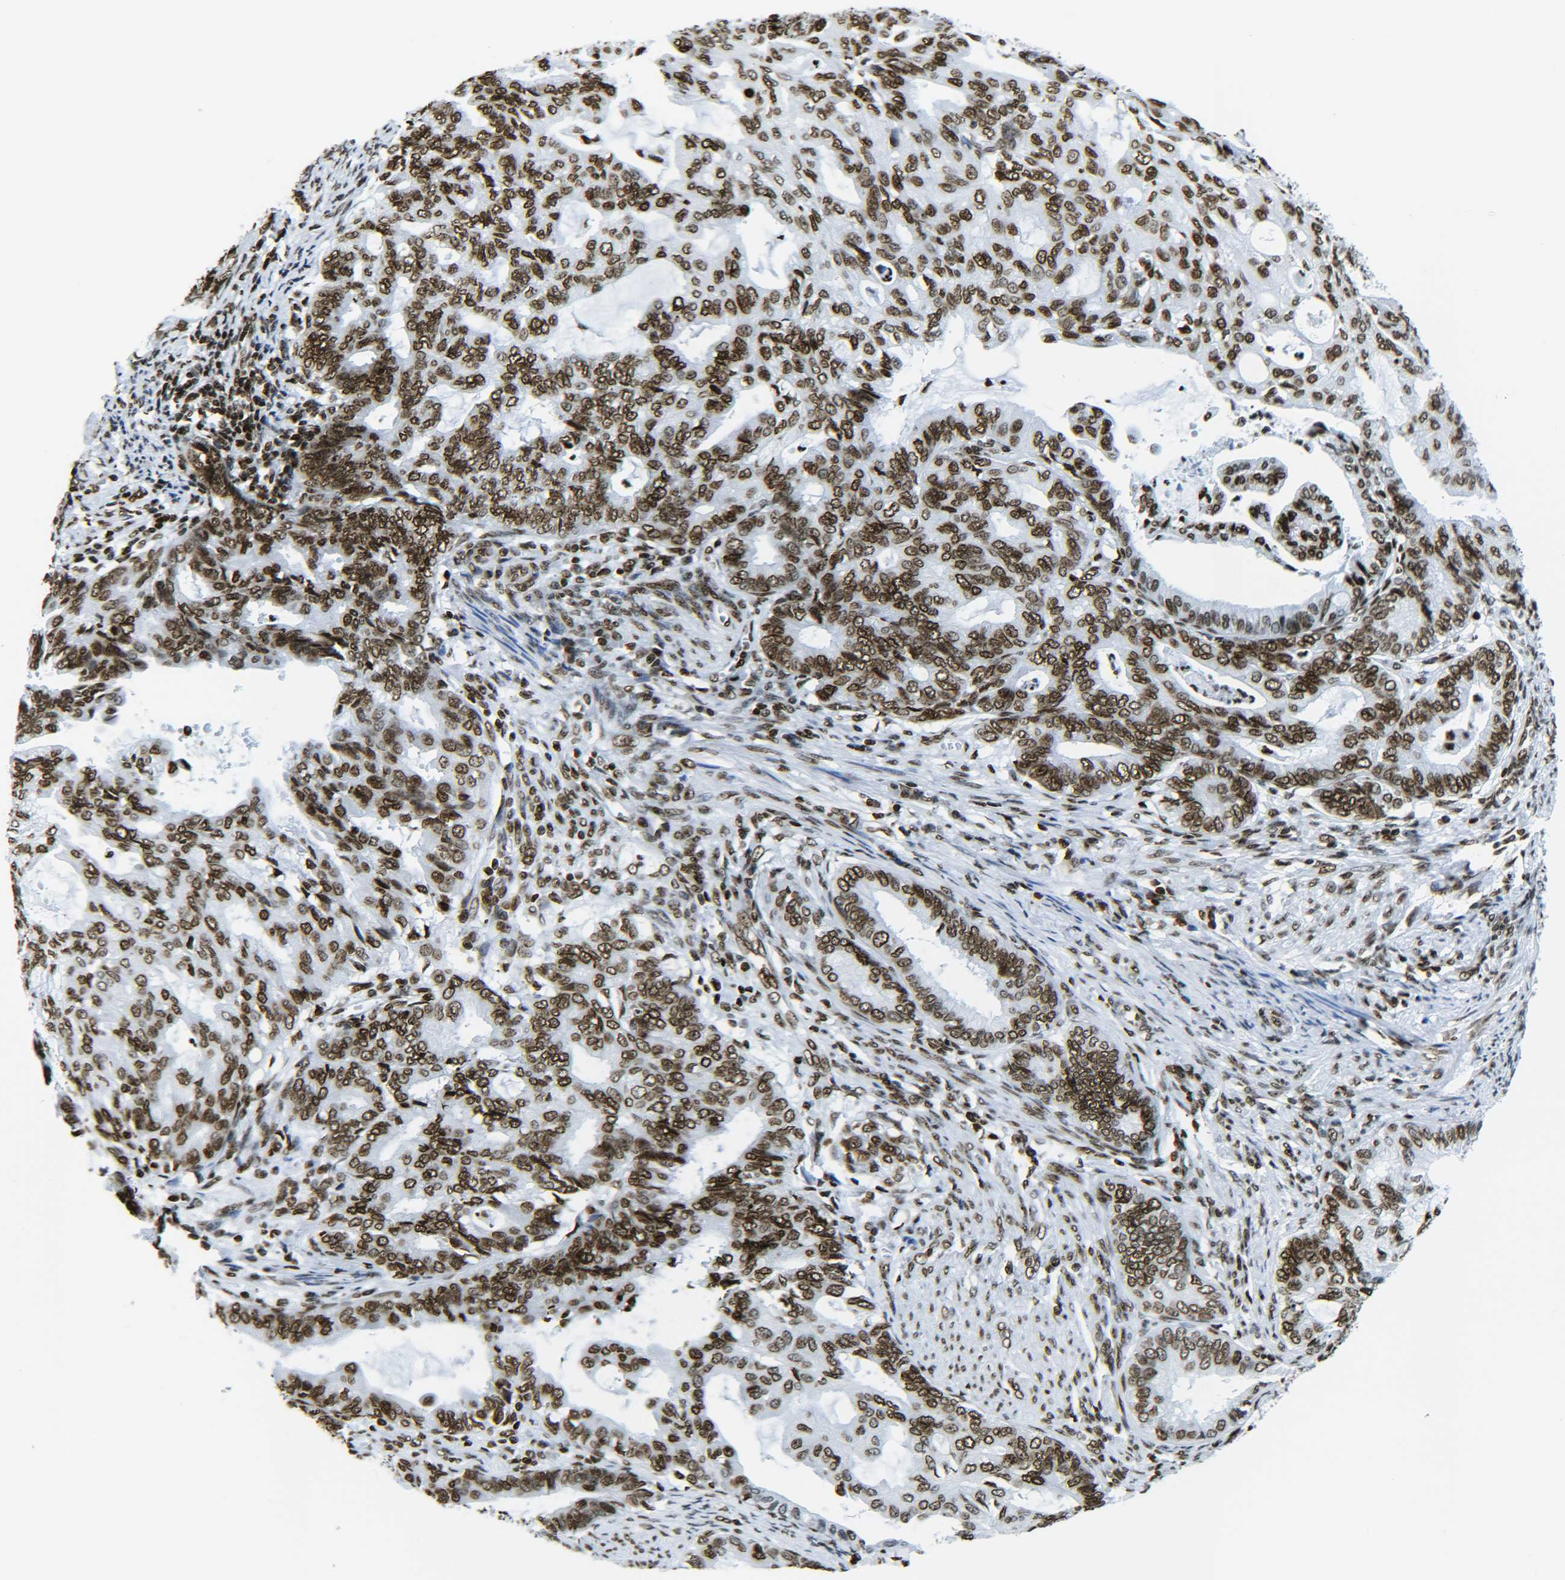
{"staining": {"intensity": "moderate", "quantity": ">75%", "location": "nuclear"}, "tissue": "endometrial cancer", "cell_type": "Tumor cells", "image_type": "cancer", "snomed": [{"axis": "morphology", "description": "Adenocarcinoma, NOS"}, {"axis": "topography", "description": "Endometrium"}], "caption": "The immunohistochemical stain shows moderate nuclear staining in tumor cells of endometrial adenocarcinoma tissue. (Stains: DAB in brown, nuclei in blue, Microscopy: brightfield microscopy at high magnification).", "gene": "H2AX", "patient": {"sex": "female", "age": 86}}